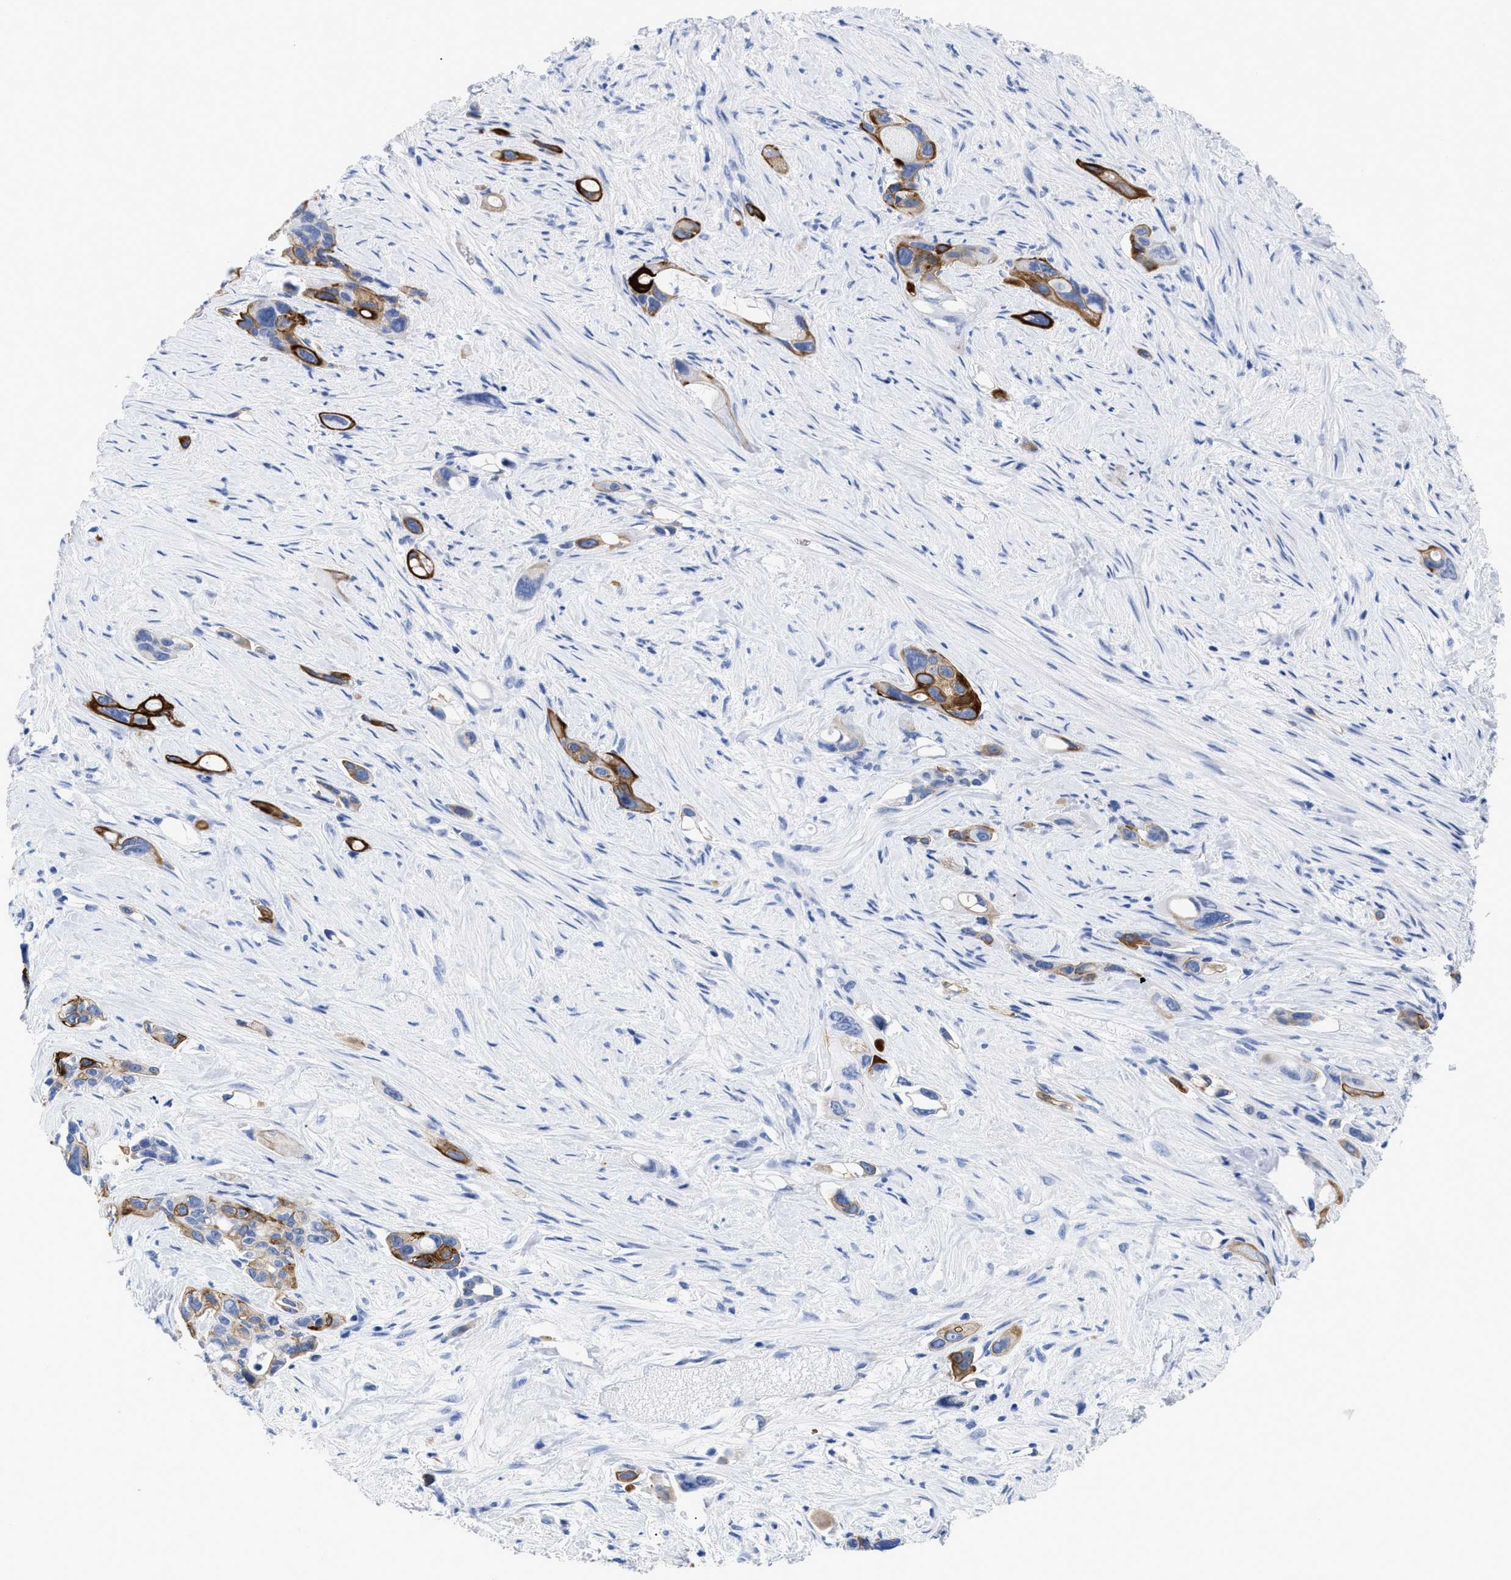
{"staining": {"intensity": "strong", "quantity": "25%-75%", "location": "cytoplasmic/membranous"}, "tissue": "pancreatic cancer", "cell_type": "Tumor cells", "image_type": "cancer", "snomed": [{"axis": "morphology", "description": "Adenocarcinoma, NOS"}, {"axis": "topography", "description": "Pancreas"}], "caption": "High-power microscopy captured an immunohistochemistry histopathology image of pancreatic adenocarcinoma, revealing strong cytoplasmic/membranous staining in about 25%-75% of tumor cells.", "gene": "DUSP26", "patient": {"sex": "male", "age": 53}}